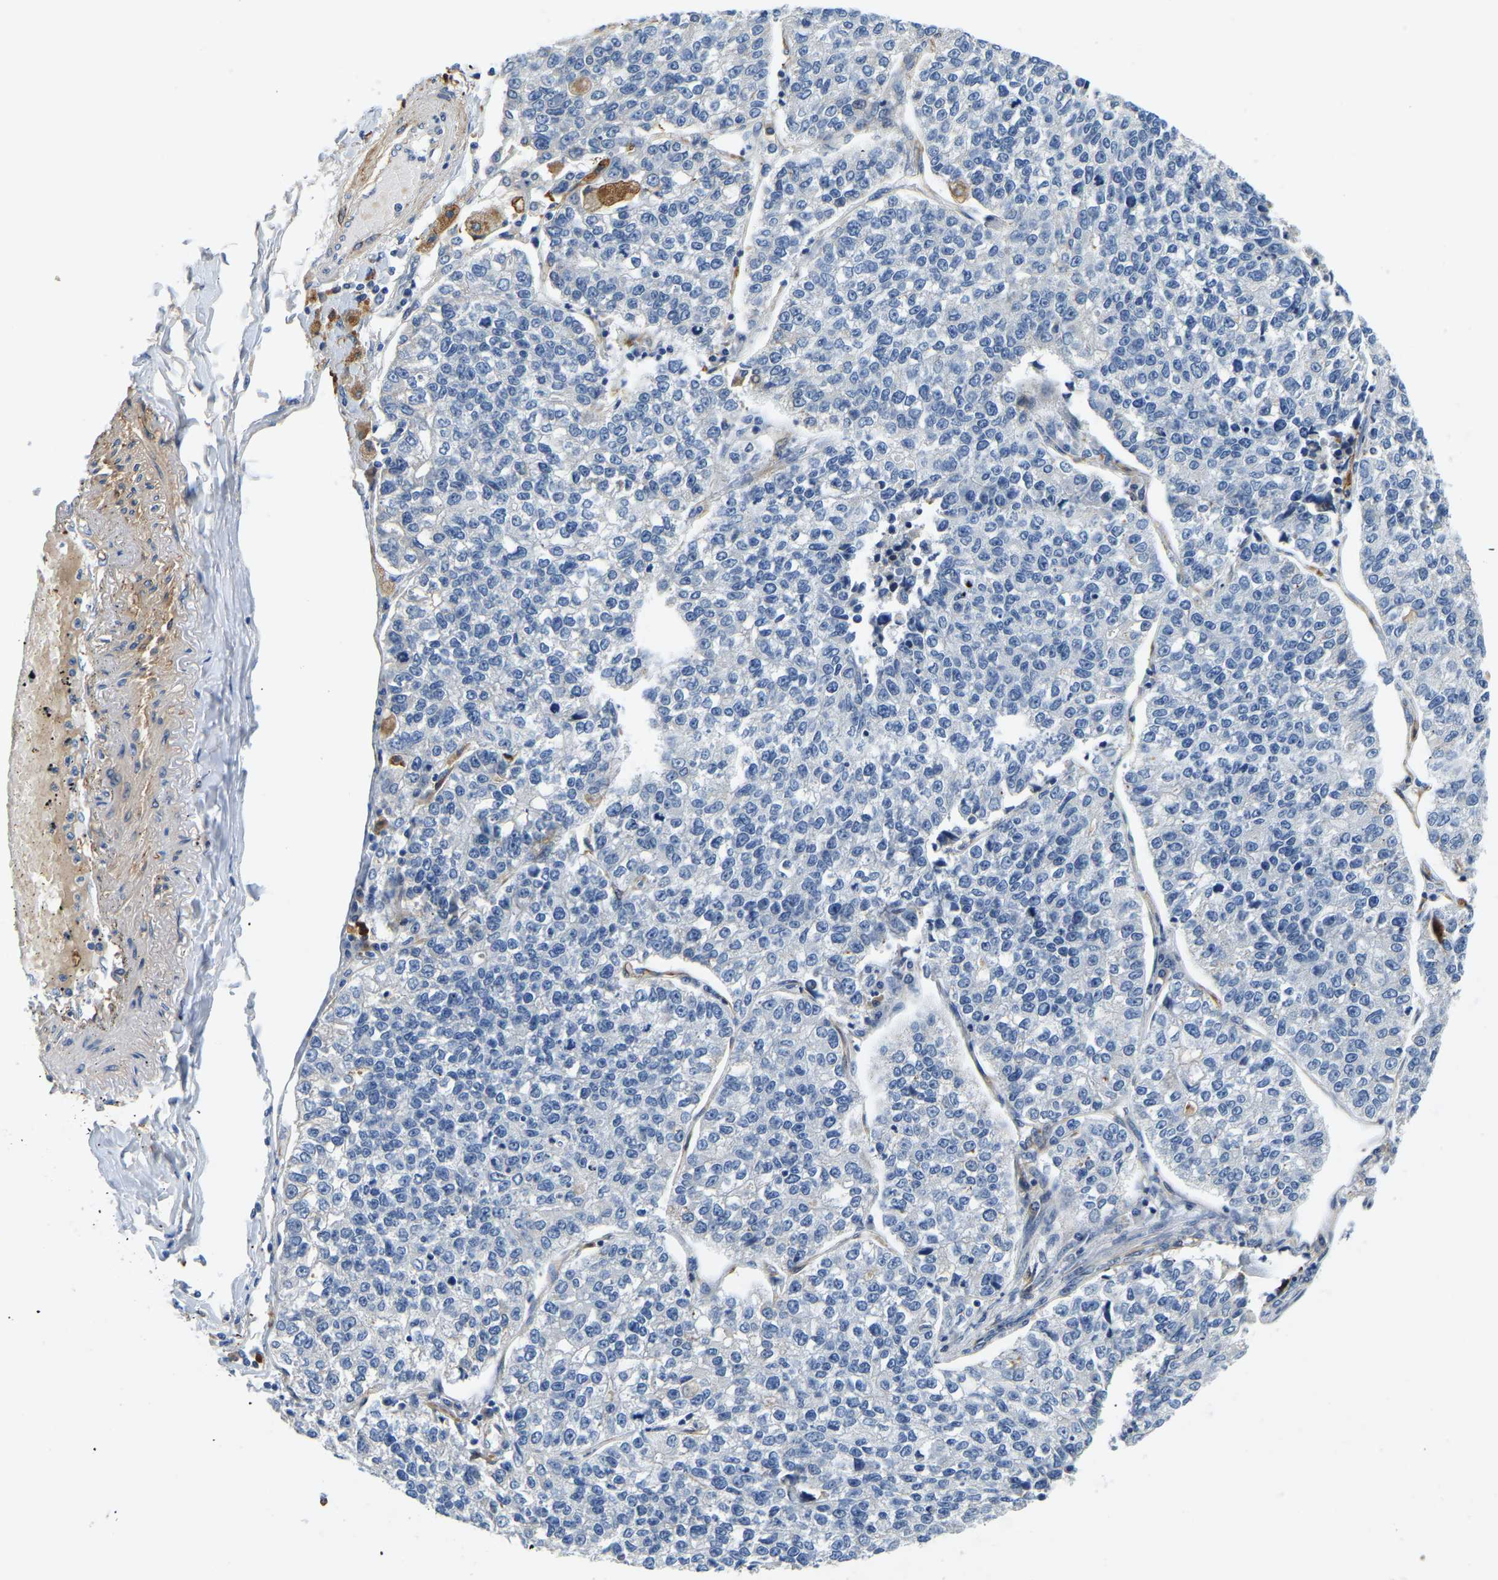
{"staining": {"intensity": "negative", "quantity": "none", "location": "none"}, "tissue": "lung cancer", "cell_type": "Tumor cells", "image_type": "cancer", "snomed": [{"axis": "morphology", "description": "Adenocarcinoma, NOS"}, {"axis": "topography", "description": "Lung"}], "caption": "Immunohistochemistry of lung cancer (adenocarcinoma) exhibits no staining in tumor cells.", "gene": "LIAS", "patient": {"sex": "male", "age": 49}}